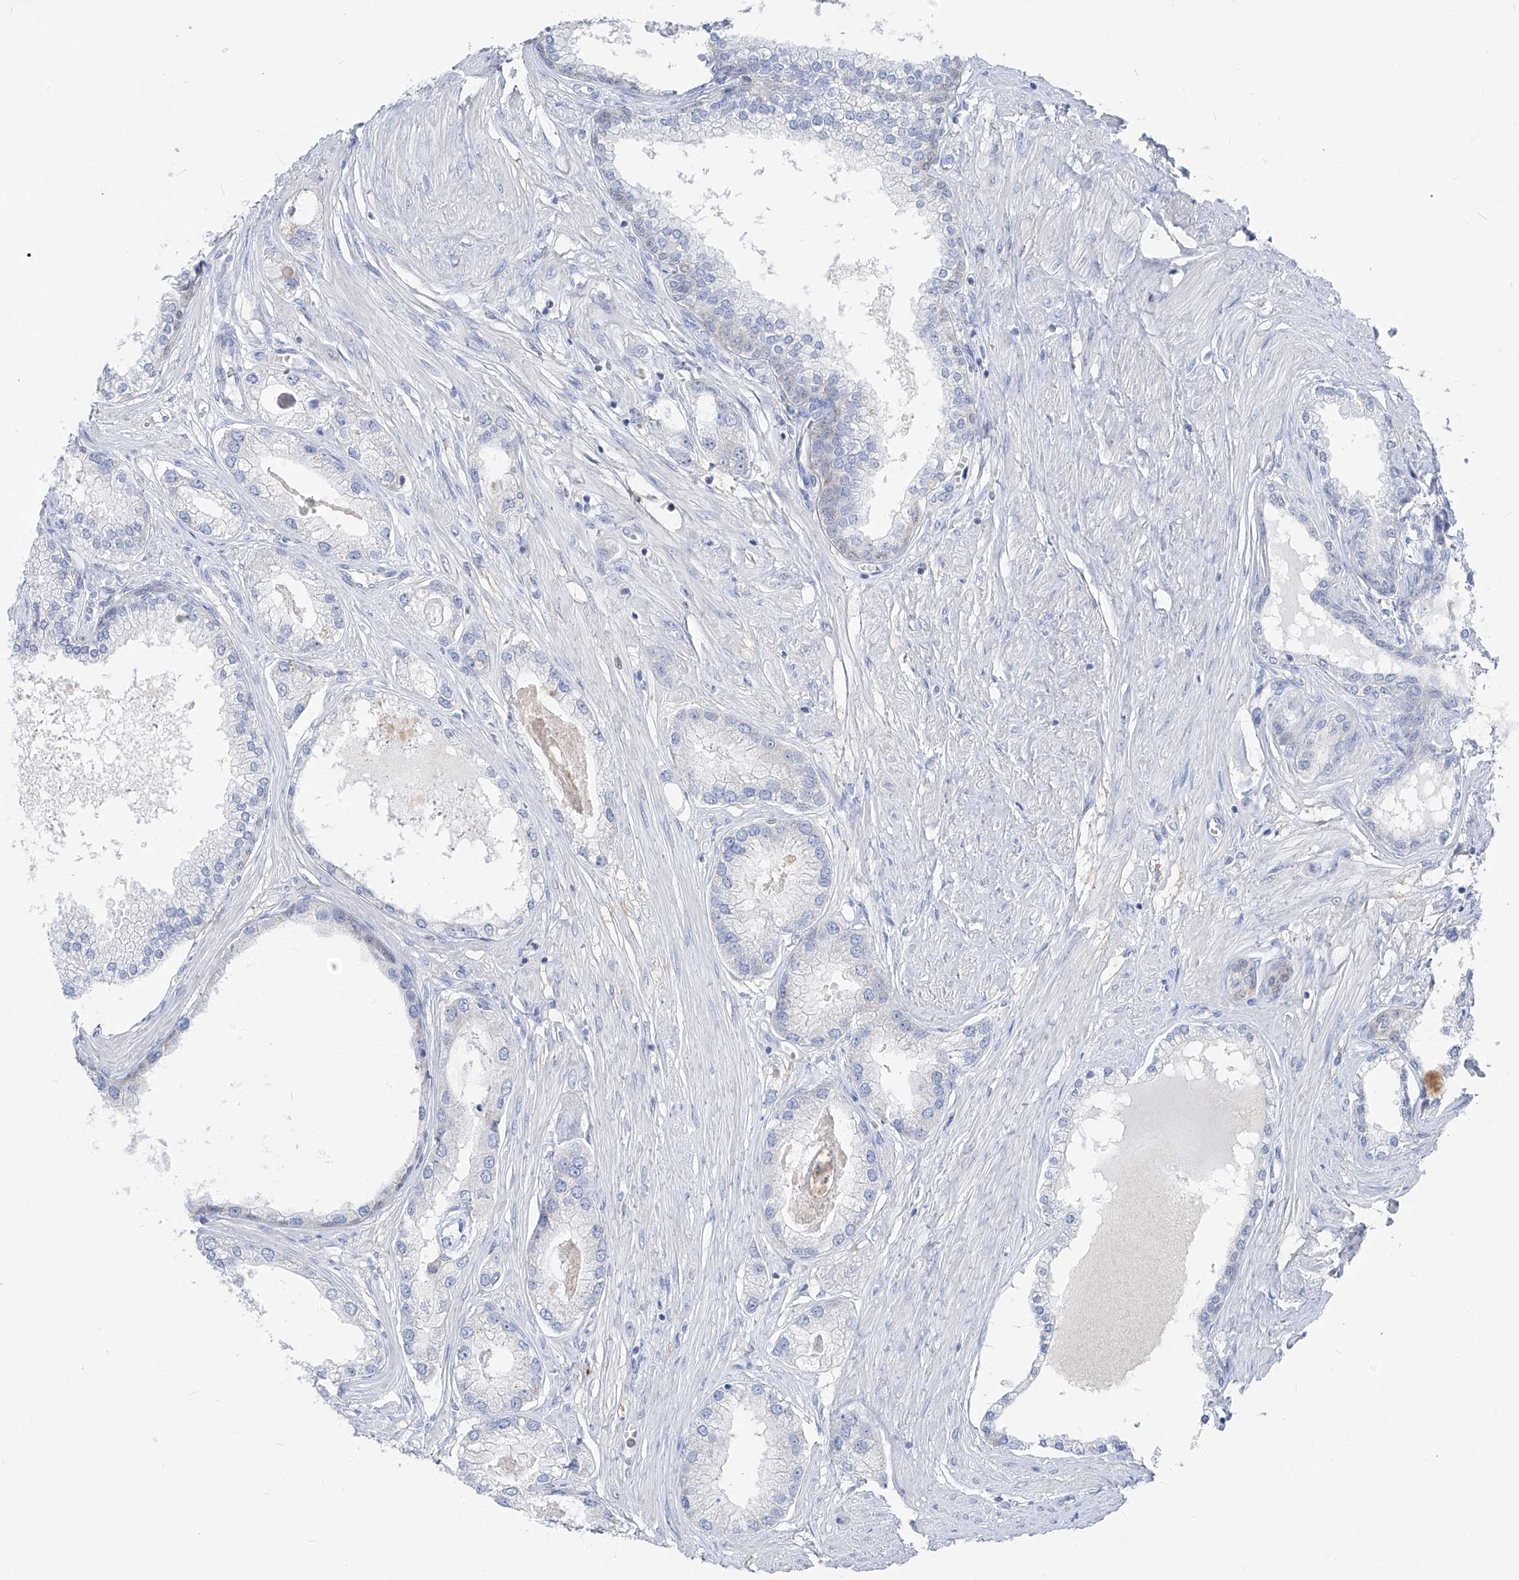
{"staining": {"intensity": "negative", "quantity": "none", "location": "none"}, "tissue": "prostate cancer", "cell_type": "Tumor cells", "image_type": "cancer", "snomed": [{"axis": "morphology", "description": "Adenocarcinoma, Low grade"}, {"axis": "topography", "description": "Prostate"}], "caption": "High power microscopy micrograph of an IHC photomicrograph of prostate cancer, revealing no significant staining in tumor cells. The staining is performed using DAB brown chromogen with nuclei counter-stained in using hematoxylin.", "gene": "UFL1", "patient": {"sex": "male", "age": 62}}